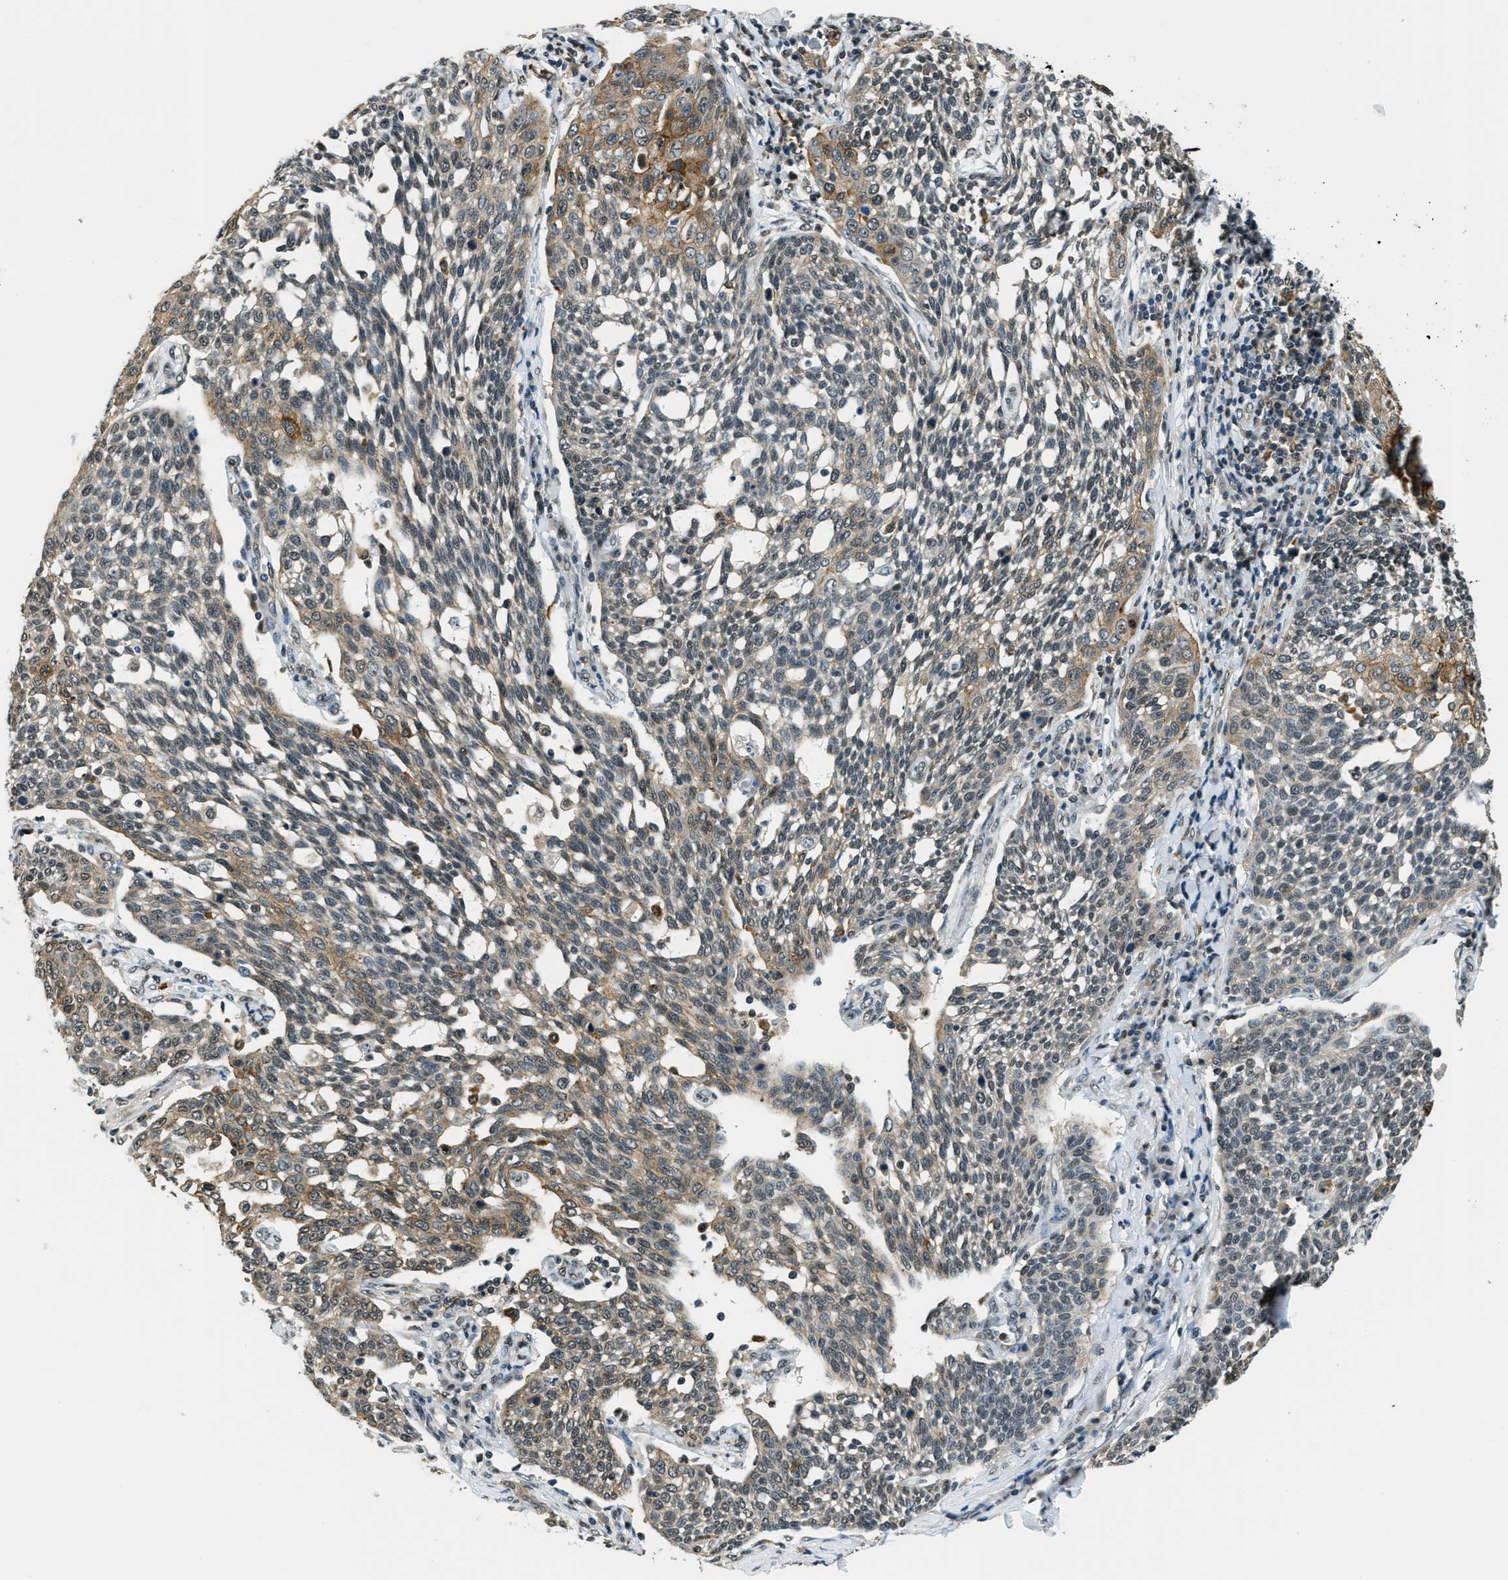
{"staining": {"intensity": "moderate", "quantity": "<25%", "location": "cytoplasmic/membranous"}, "tissue": "cervical cancer", "cell_type": "Tumor cells", "image_type": "cancer", "snomed": [{"axis": "morphology", "description": "Squamous cell carcinoma, NOS"}, {"axis": "topography", "description": "Cervix"}], "caption": "An image showing moderate cytoplasmic/membranous staining in about <25% of tumor cells in squamous cell carcinoma (cervical), as visualized by brown immunohistochemical staining.", "gene": "RAB11FIP1", "patient": {"sex": "female", "age": 34}}